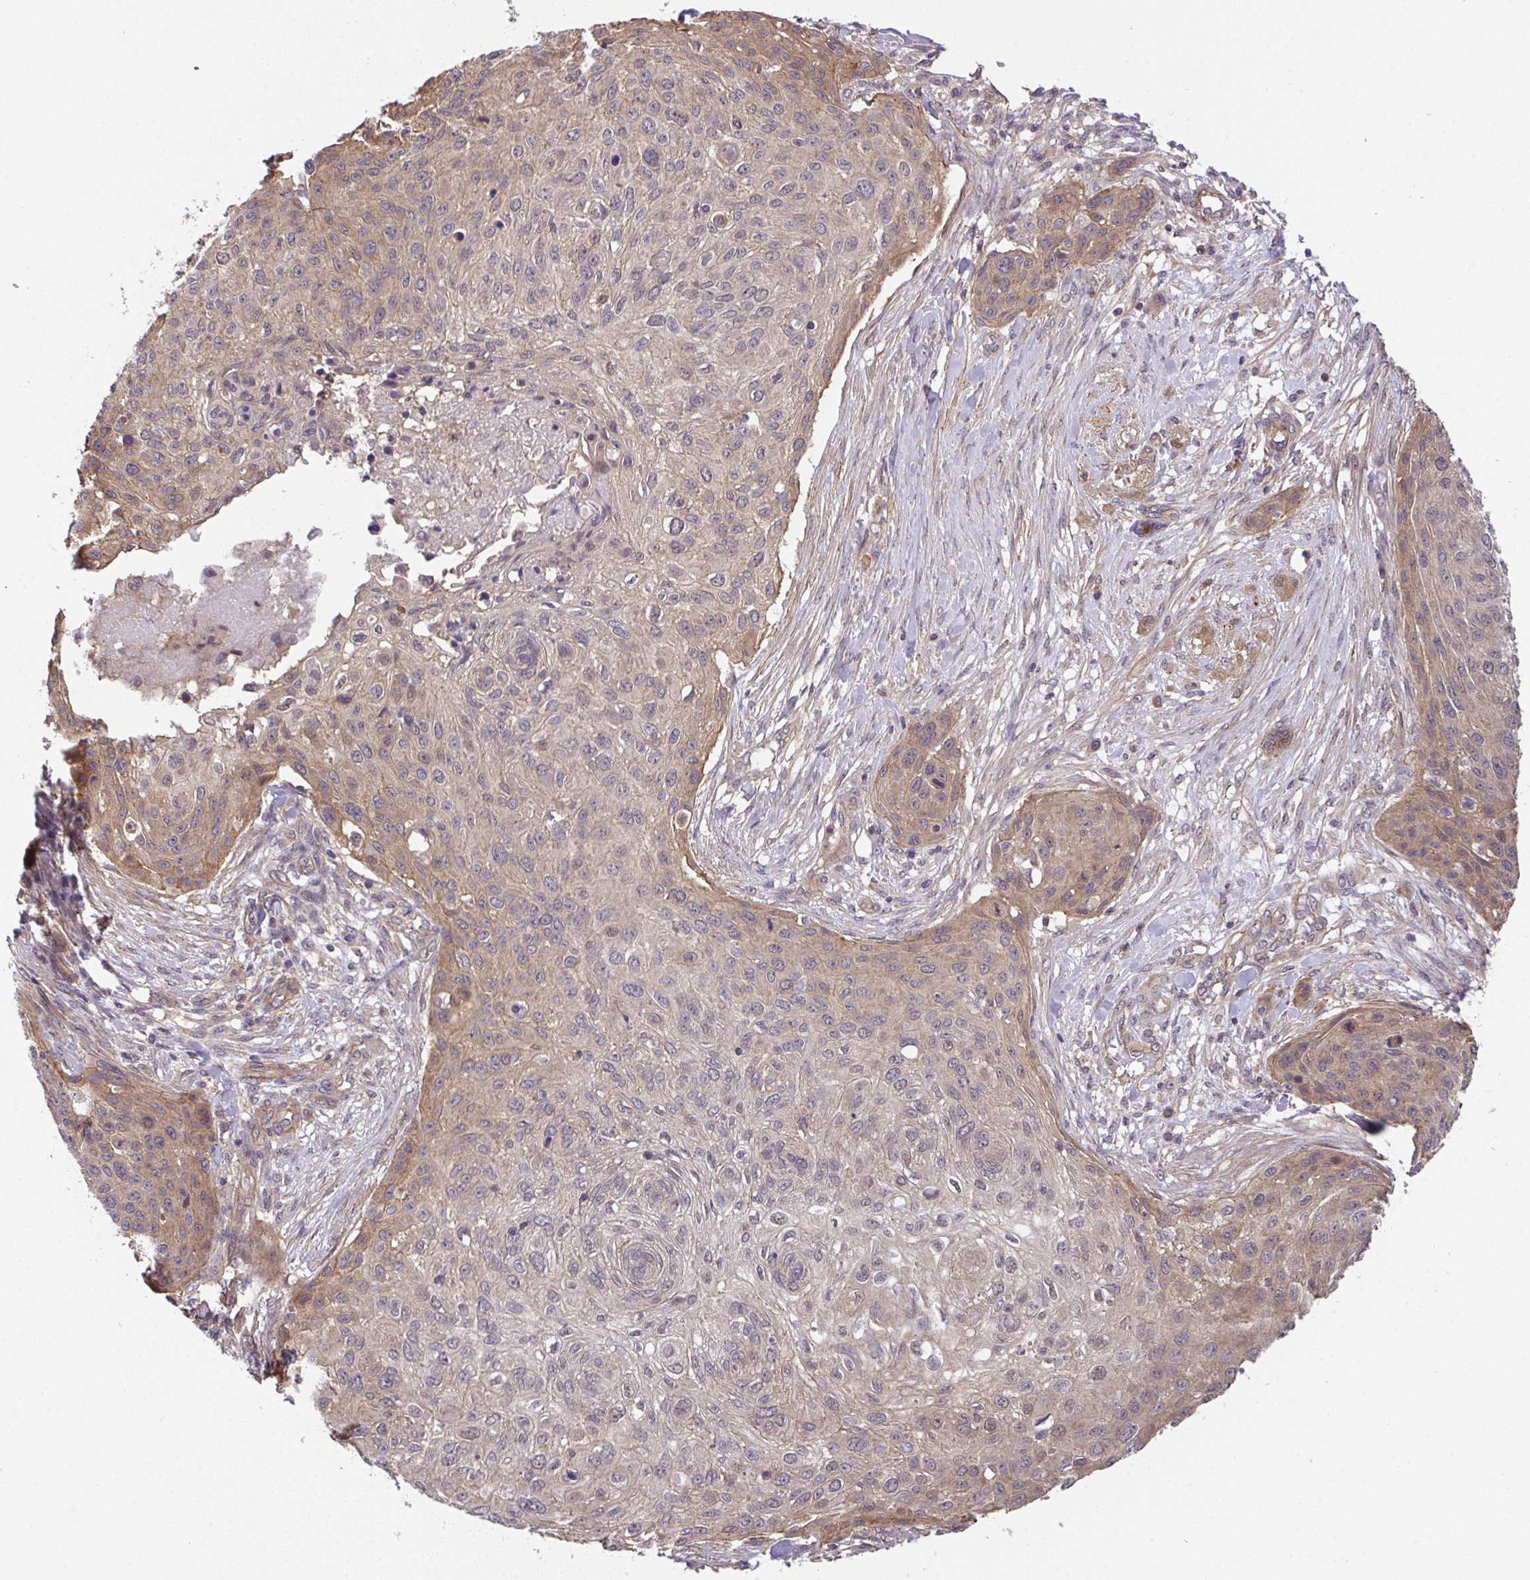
{"staining": {"intensity": "moderate", "quantity": "25%-75%", "location": "cytoplasmic/membranous"}, "tissue": "skin cancer", "cell_type": "Tumor cells", "image_type": "cancer", "snomed": [{"axis": "morphology", "description": "Squamous cell carcinoma, NOS"}, {"axis": "topography", "description": "Skin"}], "caption": "Immunohistochemistry (IHC) of skin cancer reveals medium levels of moderate cytoplasmic/membranous staining in approximately 25%-75% of tumor cells.", "gene": "ZNF696", "patient": {"sex": "female", "age": 87}}